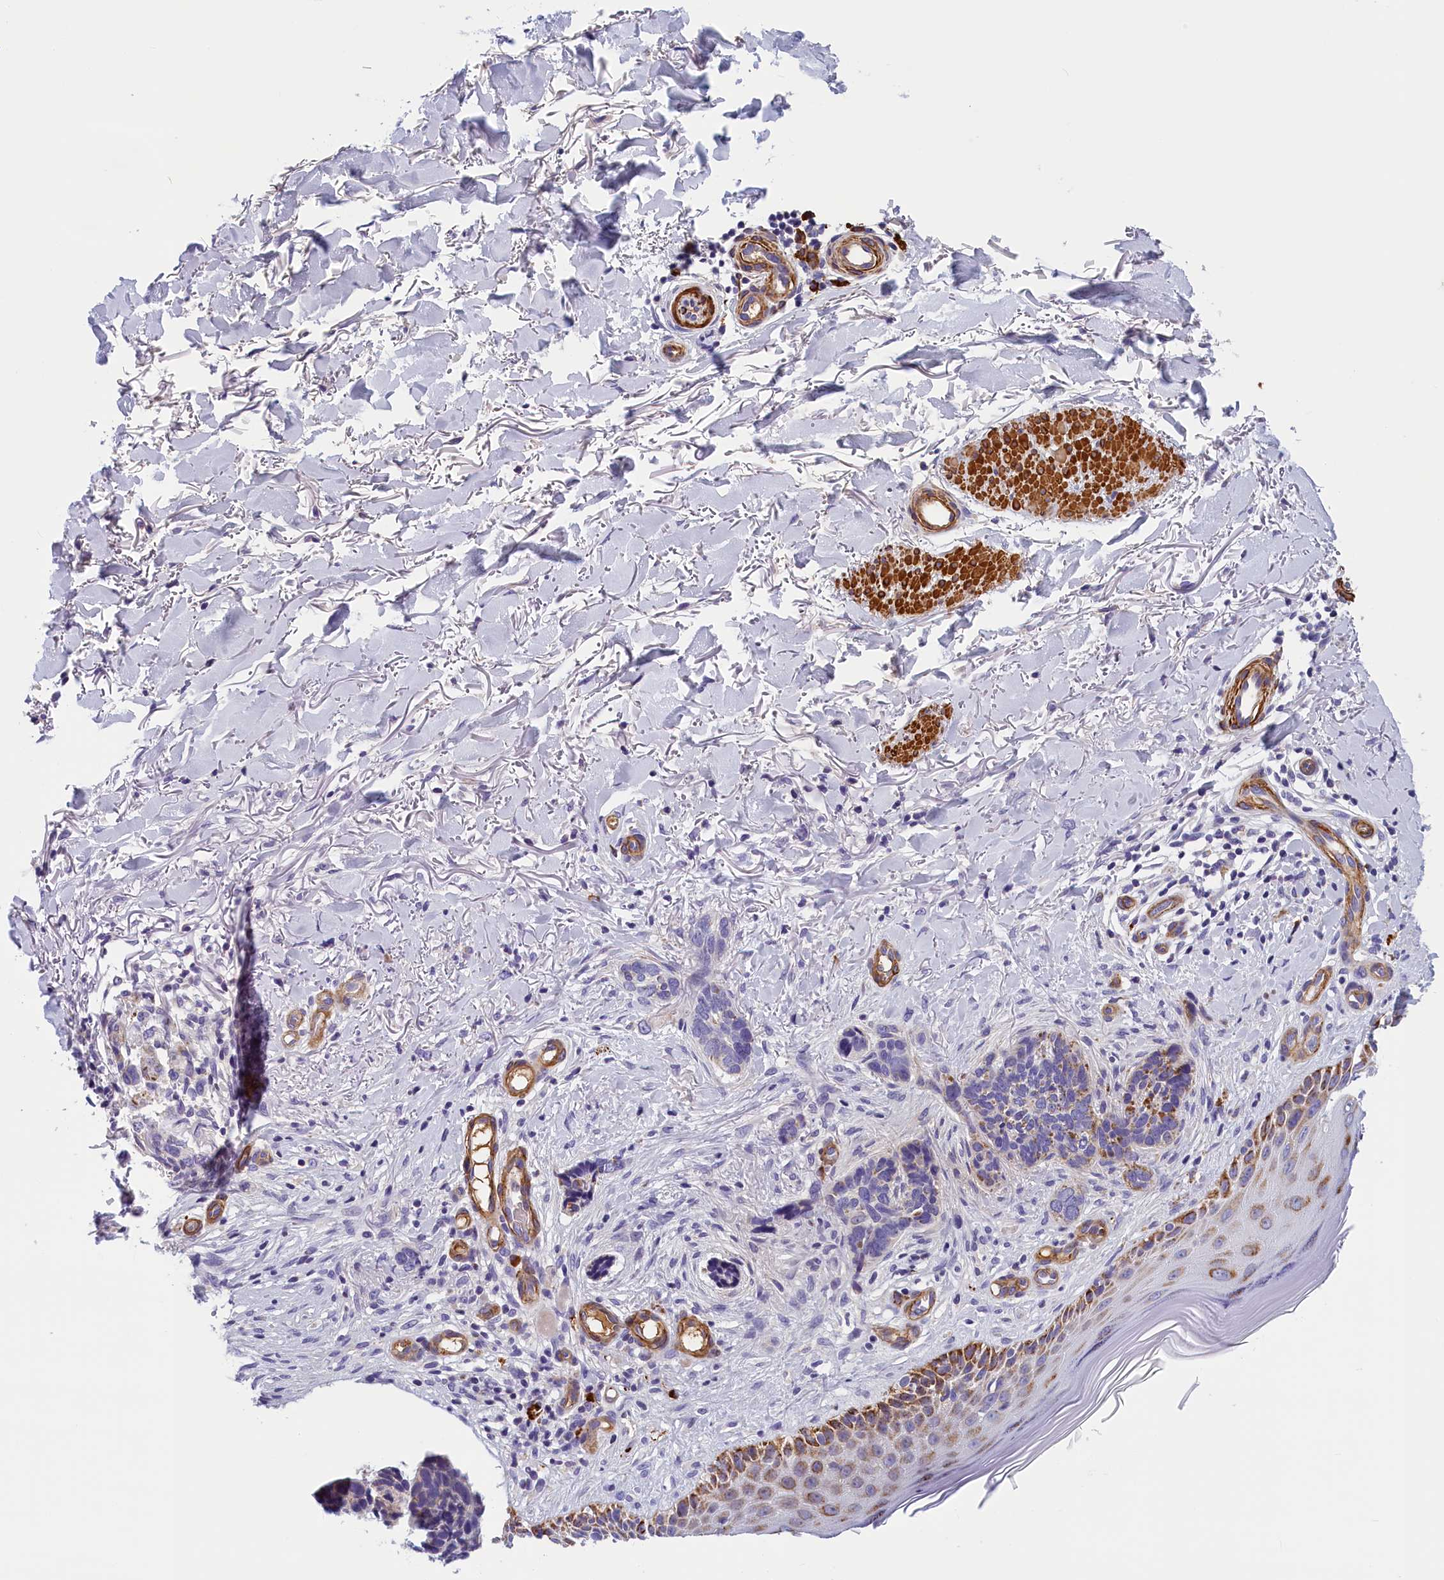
{"staining": {"intensity": "negative", "quantity": "none", "location": "none"}, "tissue": "skin cancer", "cell_type": "Tumor cells", "image_type": "cancer", "snomed": [{"axis": "morphology", "description": "Normal tissue, NOS"}, {"axis": "morphology", "description": "Basal cell carcinoma"}, {"axis": "topography", "description": "Skin"}], "caption": "IHC of skin cancer demonstrates no expression in tumor cells.", "gene": "BCL2L13", "patient": {"sex": "female", "age": 67}}